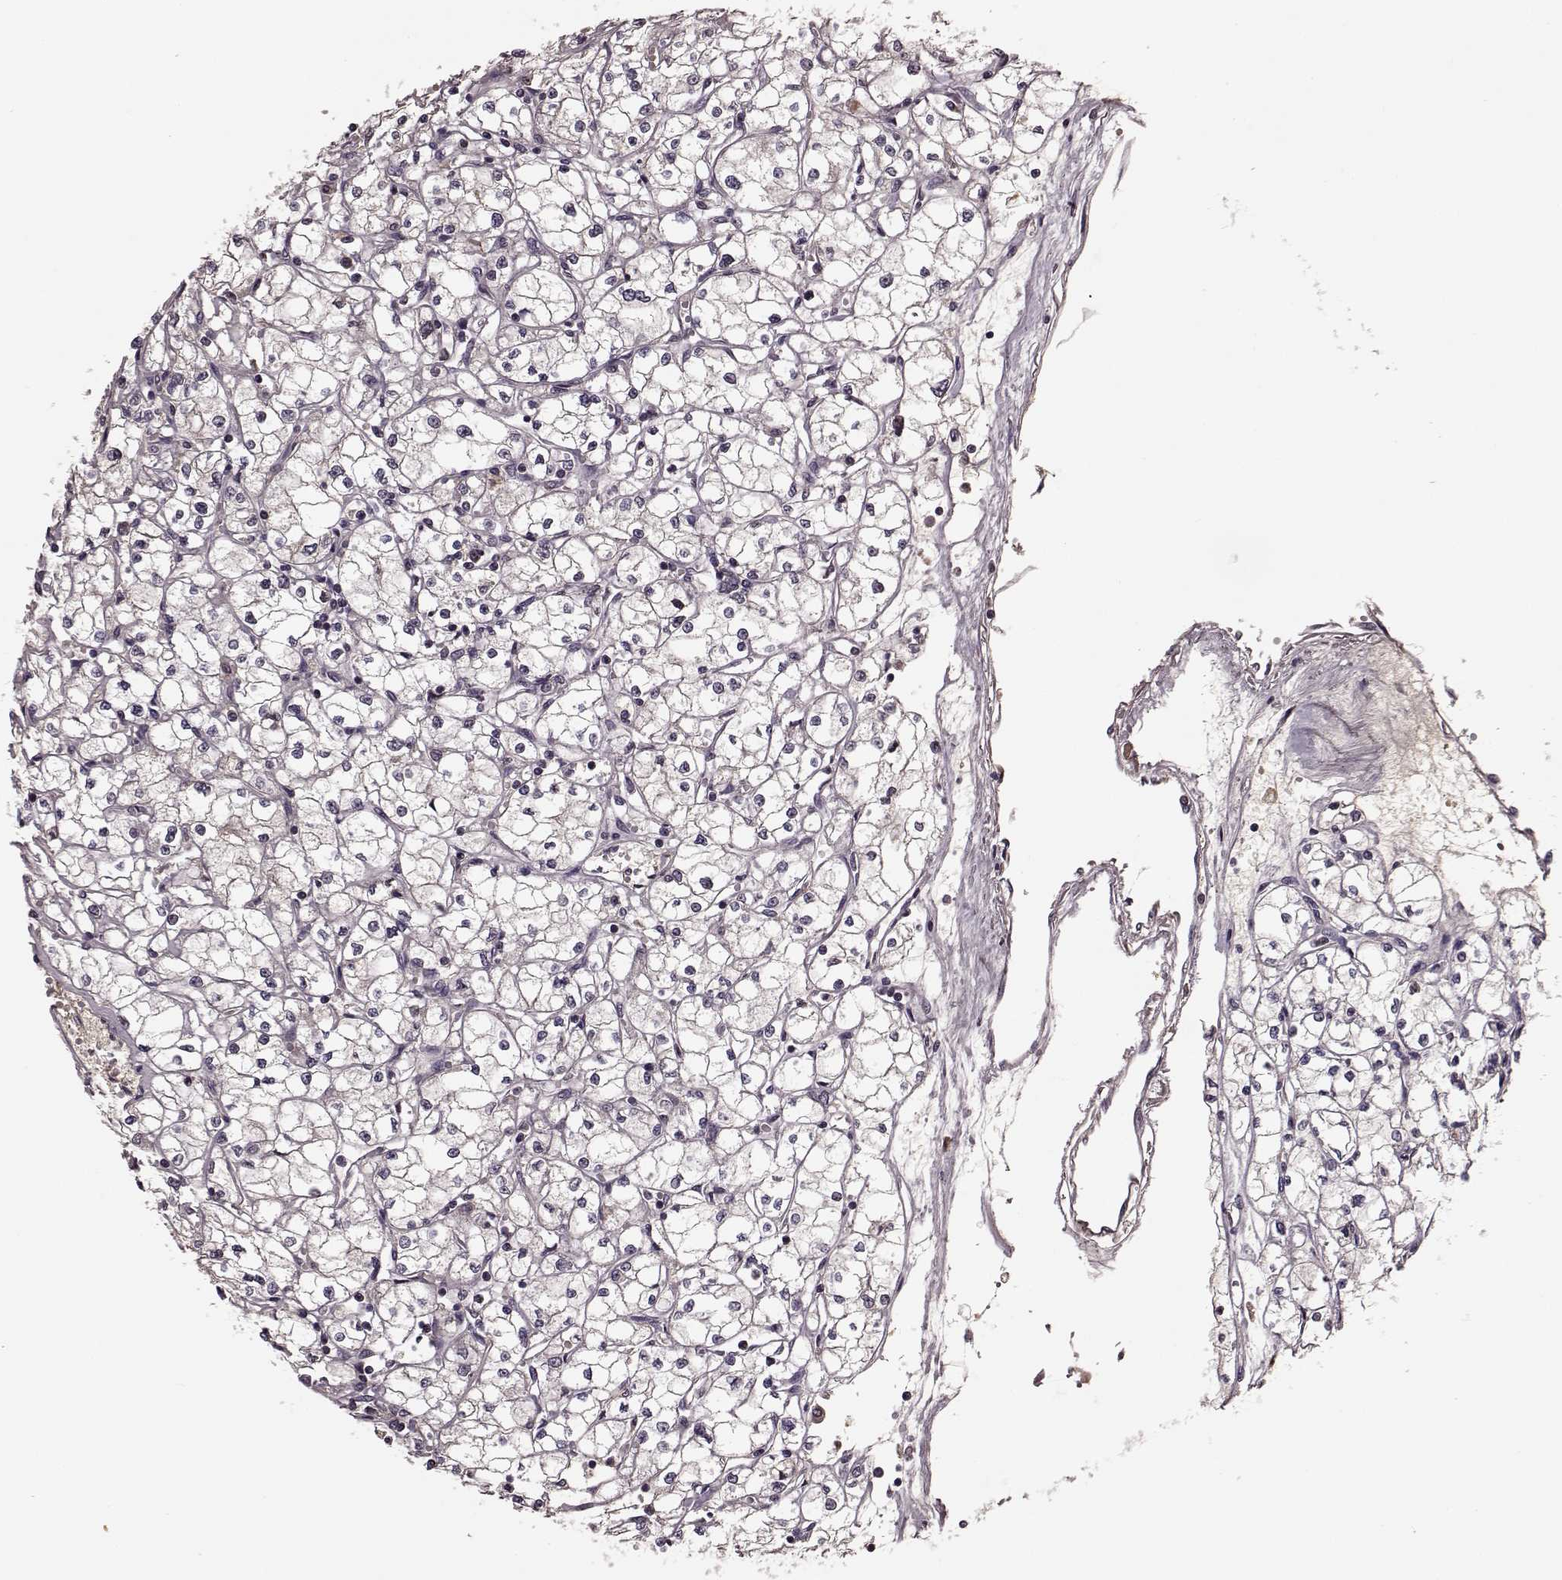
{"staining": {"intensity": "negative", "quantity": "none", "location": "none"}, "tissue": "renal cancer", "cell_type": "Tumor cells", "image_type": "cancer", "snomed": [{"axis": "morphology", "description": "Adenocarcinoma, NOS"}, {"axis": "topography", "description": "Kidney"}], "caption": "Immunohistochemistry of renal cancer exhibits no expression in tumor cells.", "gene": "NRL", "patient": {"sex": "male", "age": 67}}